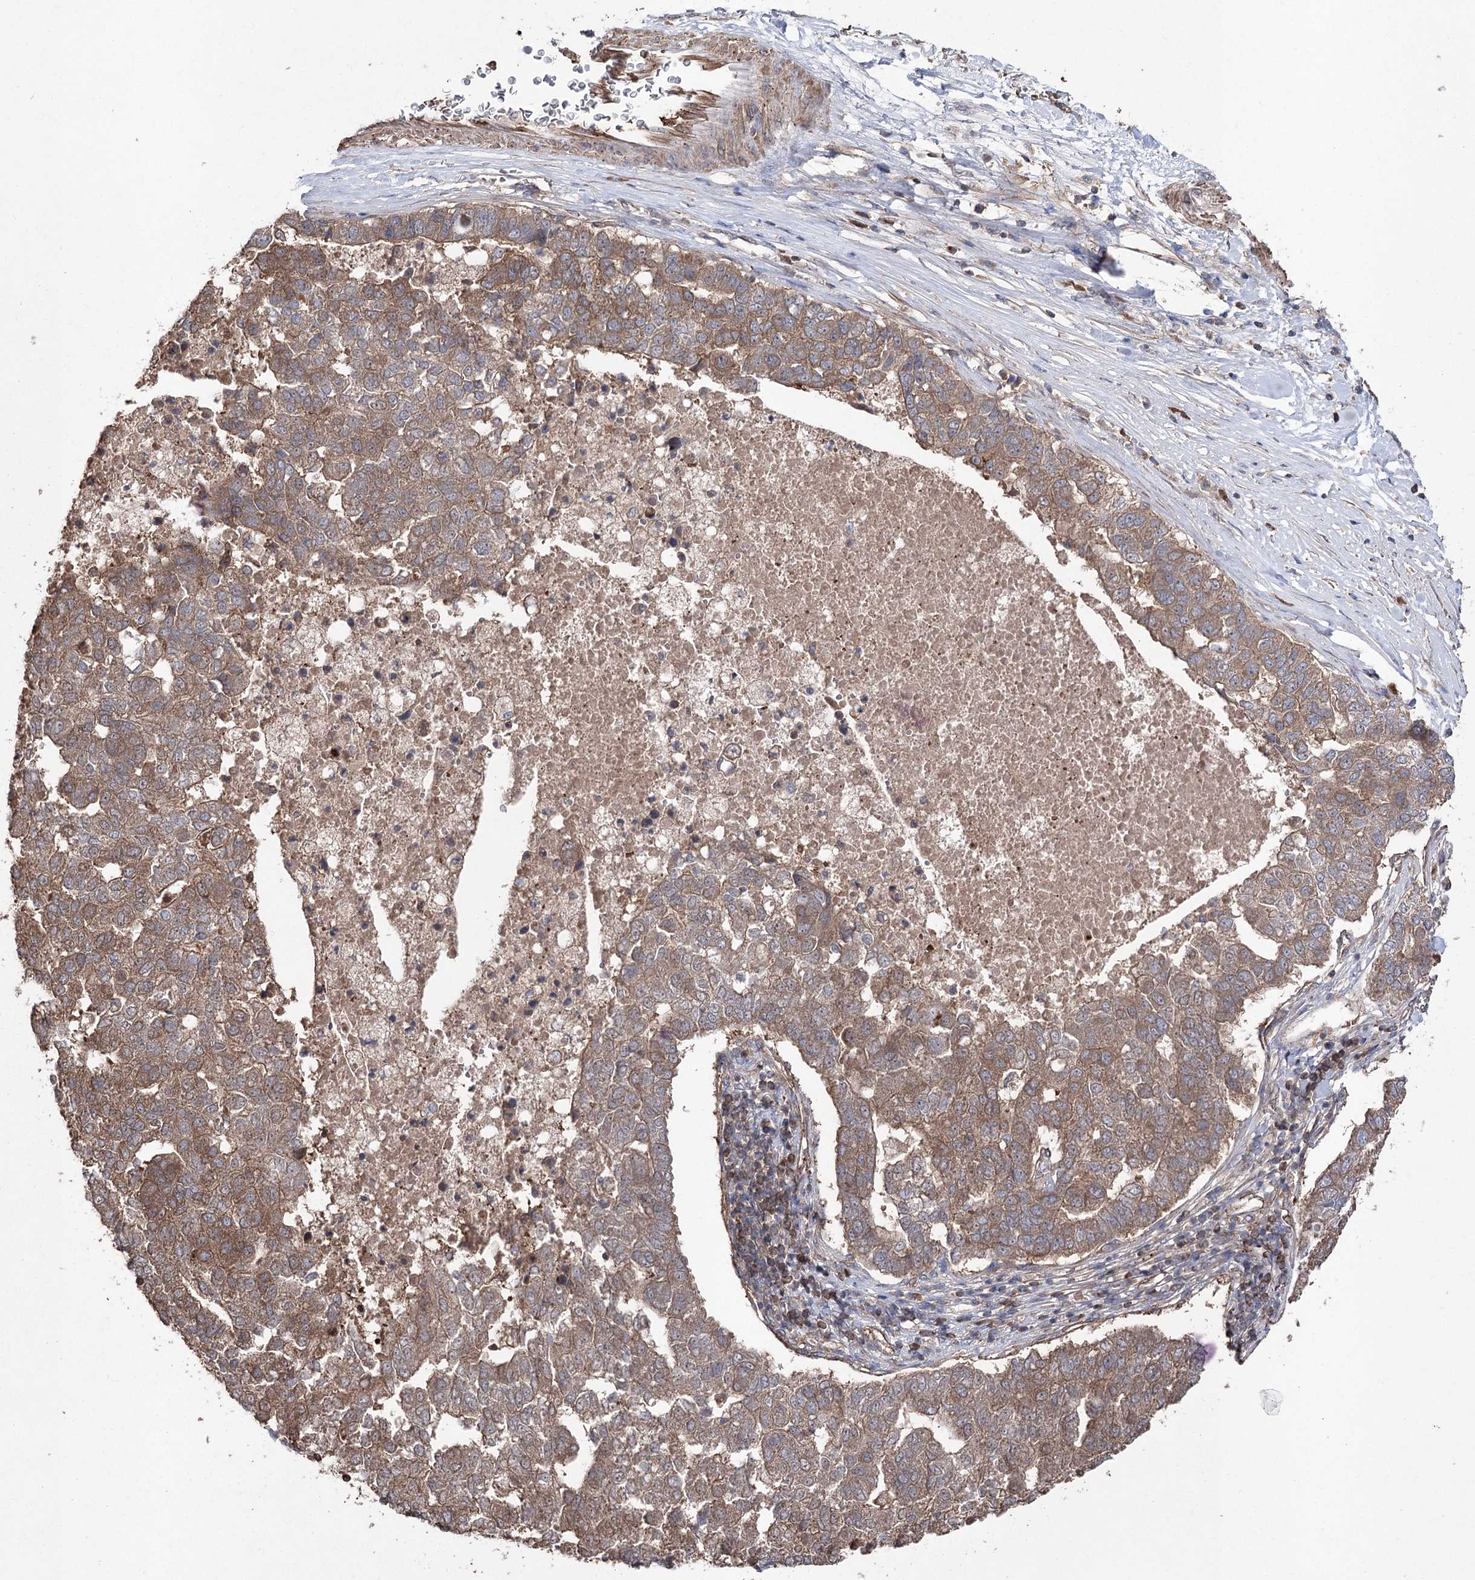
{"staining": {"intensity": "moderate", "quantity": ">75%", "location": "cytoplasmic/membranous"}, "tissue": "pancreatic cancer", "cell_type": "Tumor cells", "image_type": "cancer", "snomed": [{"axis": "morphology", "description": "Adenocarcinoma, NOS"}, {"axis": "topography", "description": "Pancreas"}], "caption": "Approximately >75% of tumor cells in human pancreatic cancer show moderate cytoplasmic/membranous protein expression as visualized by brown immunohistochemical staining.", "gene": "LARS2", "patient": {"sex": "female", "age": 61}}